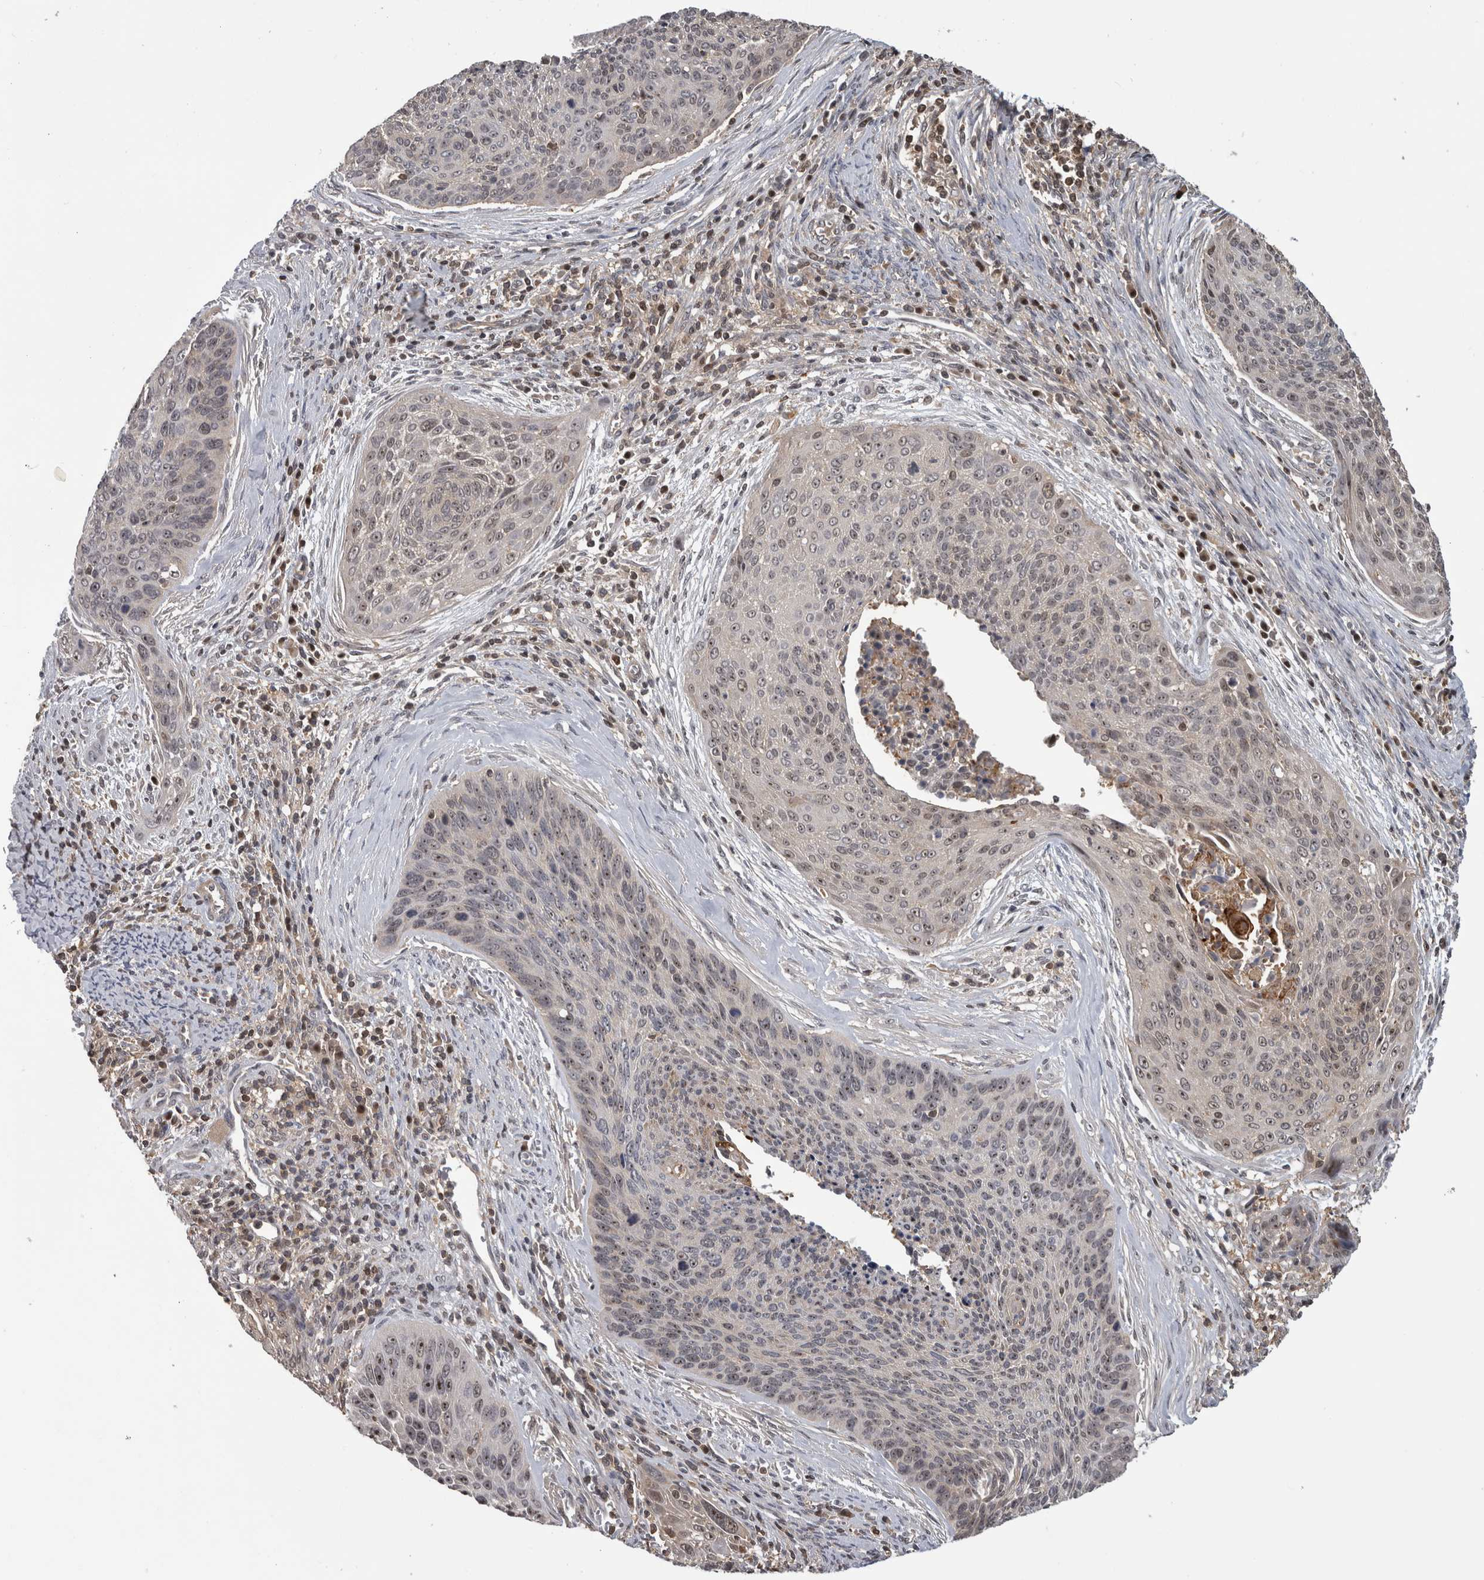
{"staining": {"intensity": "weak", "quantity": "25%-75%", "location": "cytoplasmic/membranous,nuclear"}, "tissue": "cervical cancer", "cell_type": "Tumor cells", "image_type": "cancer", "snomed": [{"axis": "morphology", "description": "Squamous cell carcinoma, NOS"}, {"axis": "topography", "description": "Cervix"}], "caption": "Cervical cancer (squamous cell carcinoma) stained with DAB (3,3'-diaminobenzidine) immunohistochemistry reveals low levels of weak cytoplasmic/membranous and nuclear staining in about 25%-75% of tumor cells.", "gene": "TDRD7", "patient": {"sex": "female", "age": 55}}